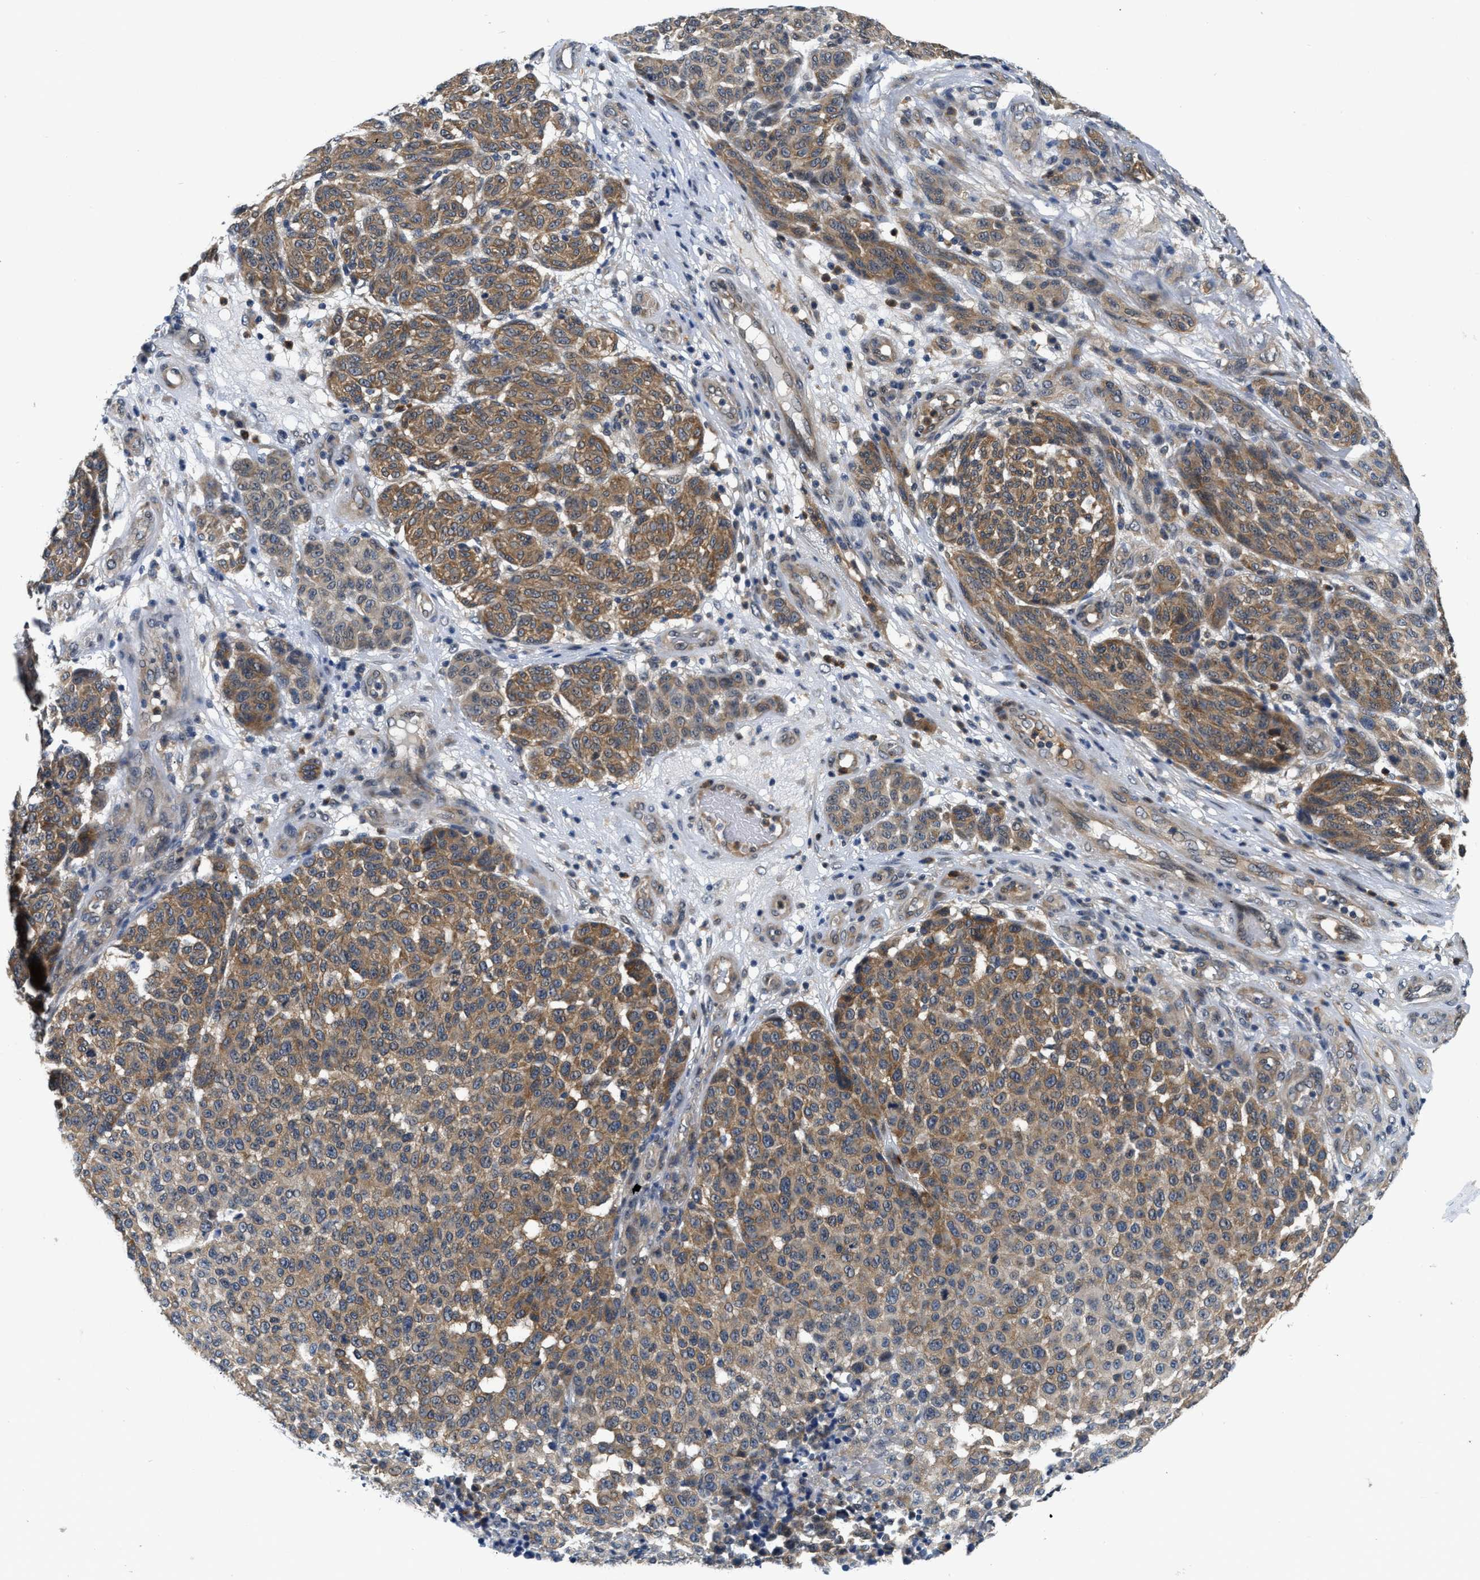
{"staining": {"intensity": "moderate", "quantity": ">75%", "location": "cytoplasmic/membranous"}, "tissue": "melanoma", "cell_type": "Tumor cells", "image_type": "cancer", "snomed": [{"axis": "morphology", "description": "Malignant melanoma, NOS"}, {"axis": "topography", "description": "Skin"}], "caption": "Malignant melanoma stained for a protein exhibits moderate cytoplasmic/membranous positivity in tumor cells.", "gene": "SMAD4", "patient": {"sex": "male", "age": 59}}